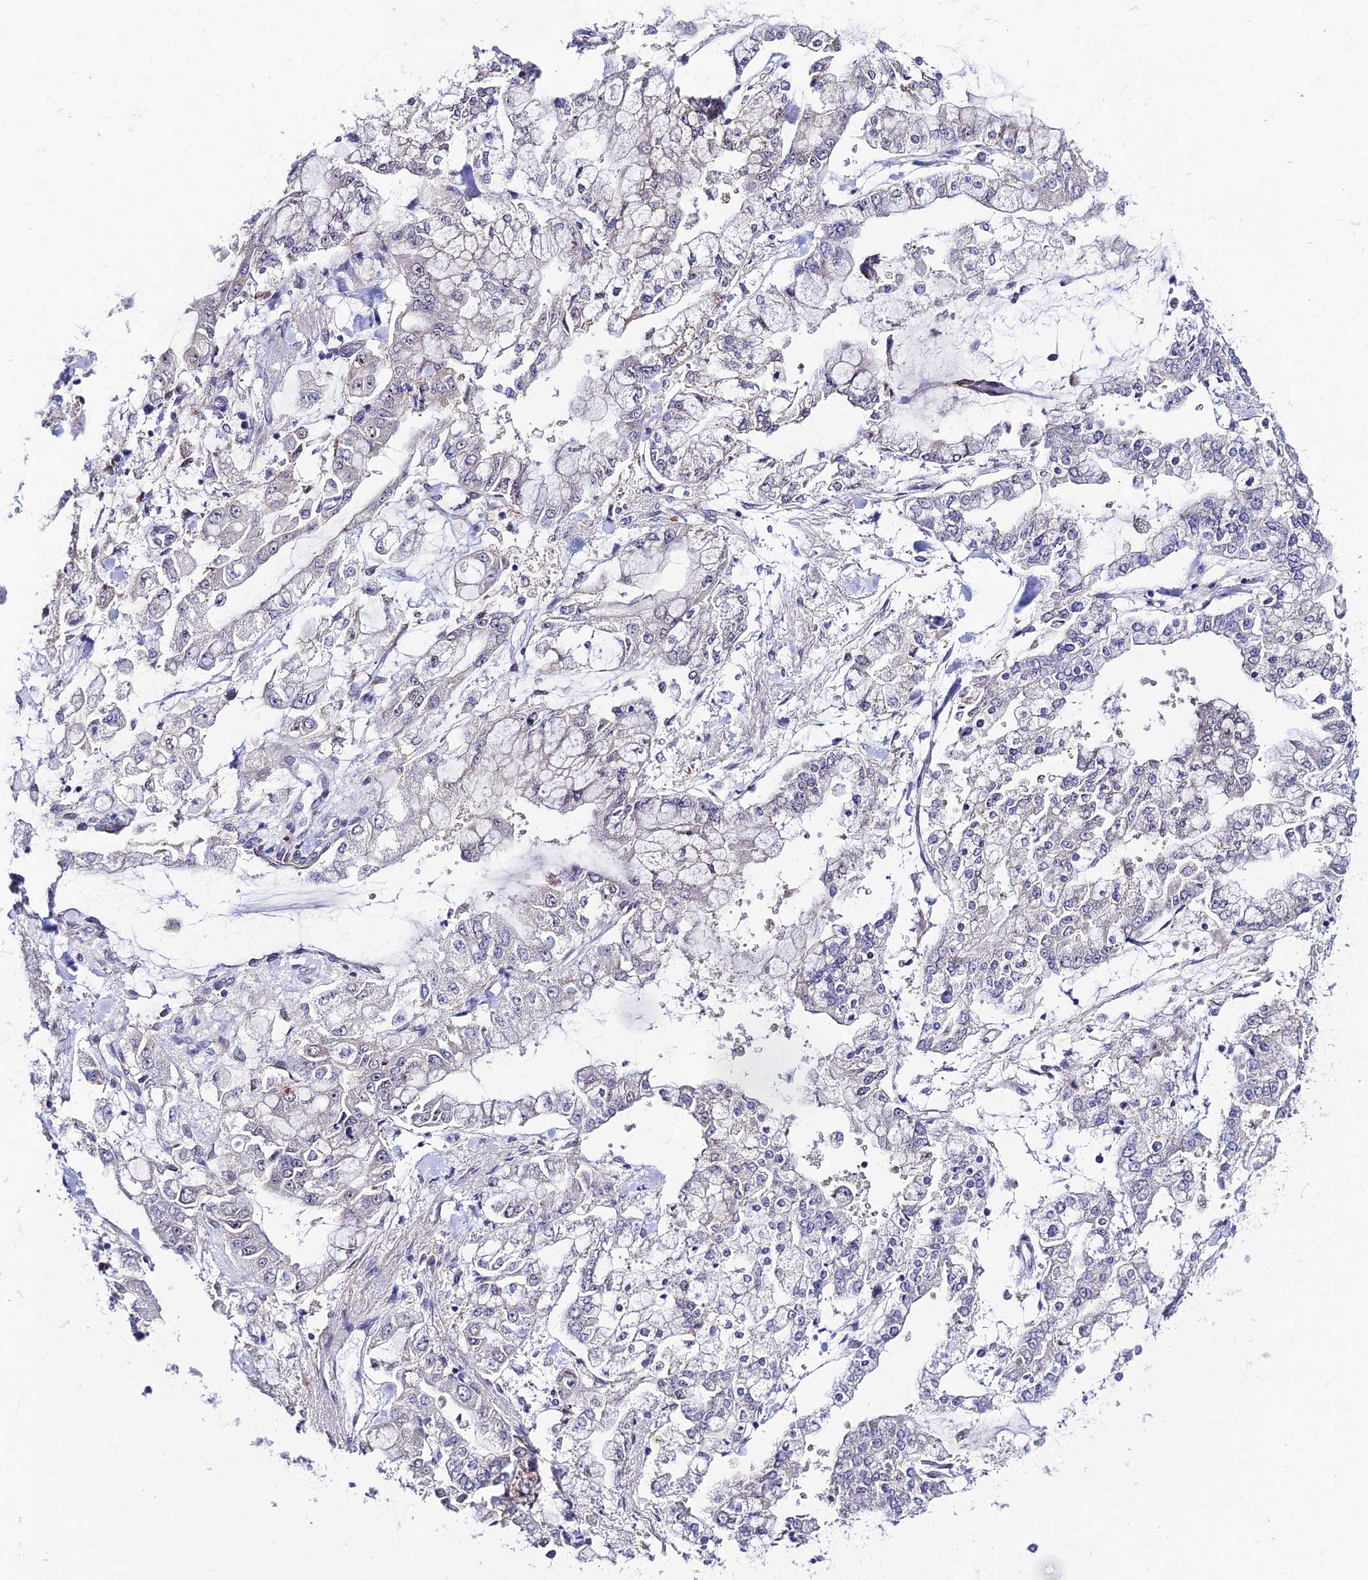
{"staining": {"intensity": "negative", "quantity": "none", "location": "none"}, "tissue": "stomach cancer", "cell_type": "Tumor cells", "image_type": "cancer", "snomed": [{"axis": "morphology", "description": "Normal tissue, NOS"}, {"axis": "morphology", "description": "Adenocarcinoma, NOS"}, {"axis": "topography", "description": "Stomach, upper"}, {"axis": "topography", "description": "Stomach"}], "caption": "An IHC image of stomach adenocarcinoma is shown. There is no staining in tumor cells of stomach adenocarcinoma.", "gene": "SYT15", "patient": {"sex": "male", "age": 76}}